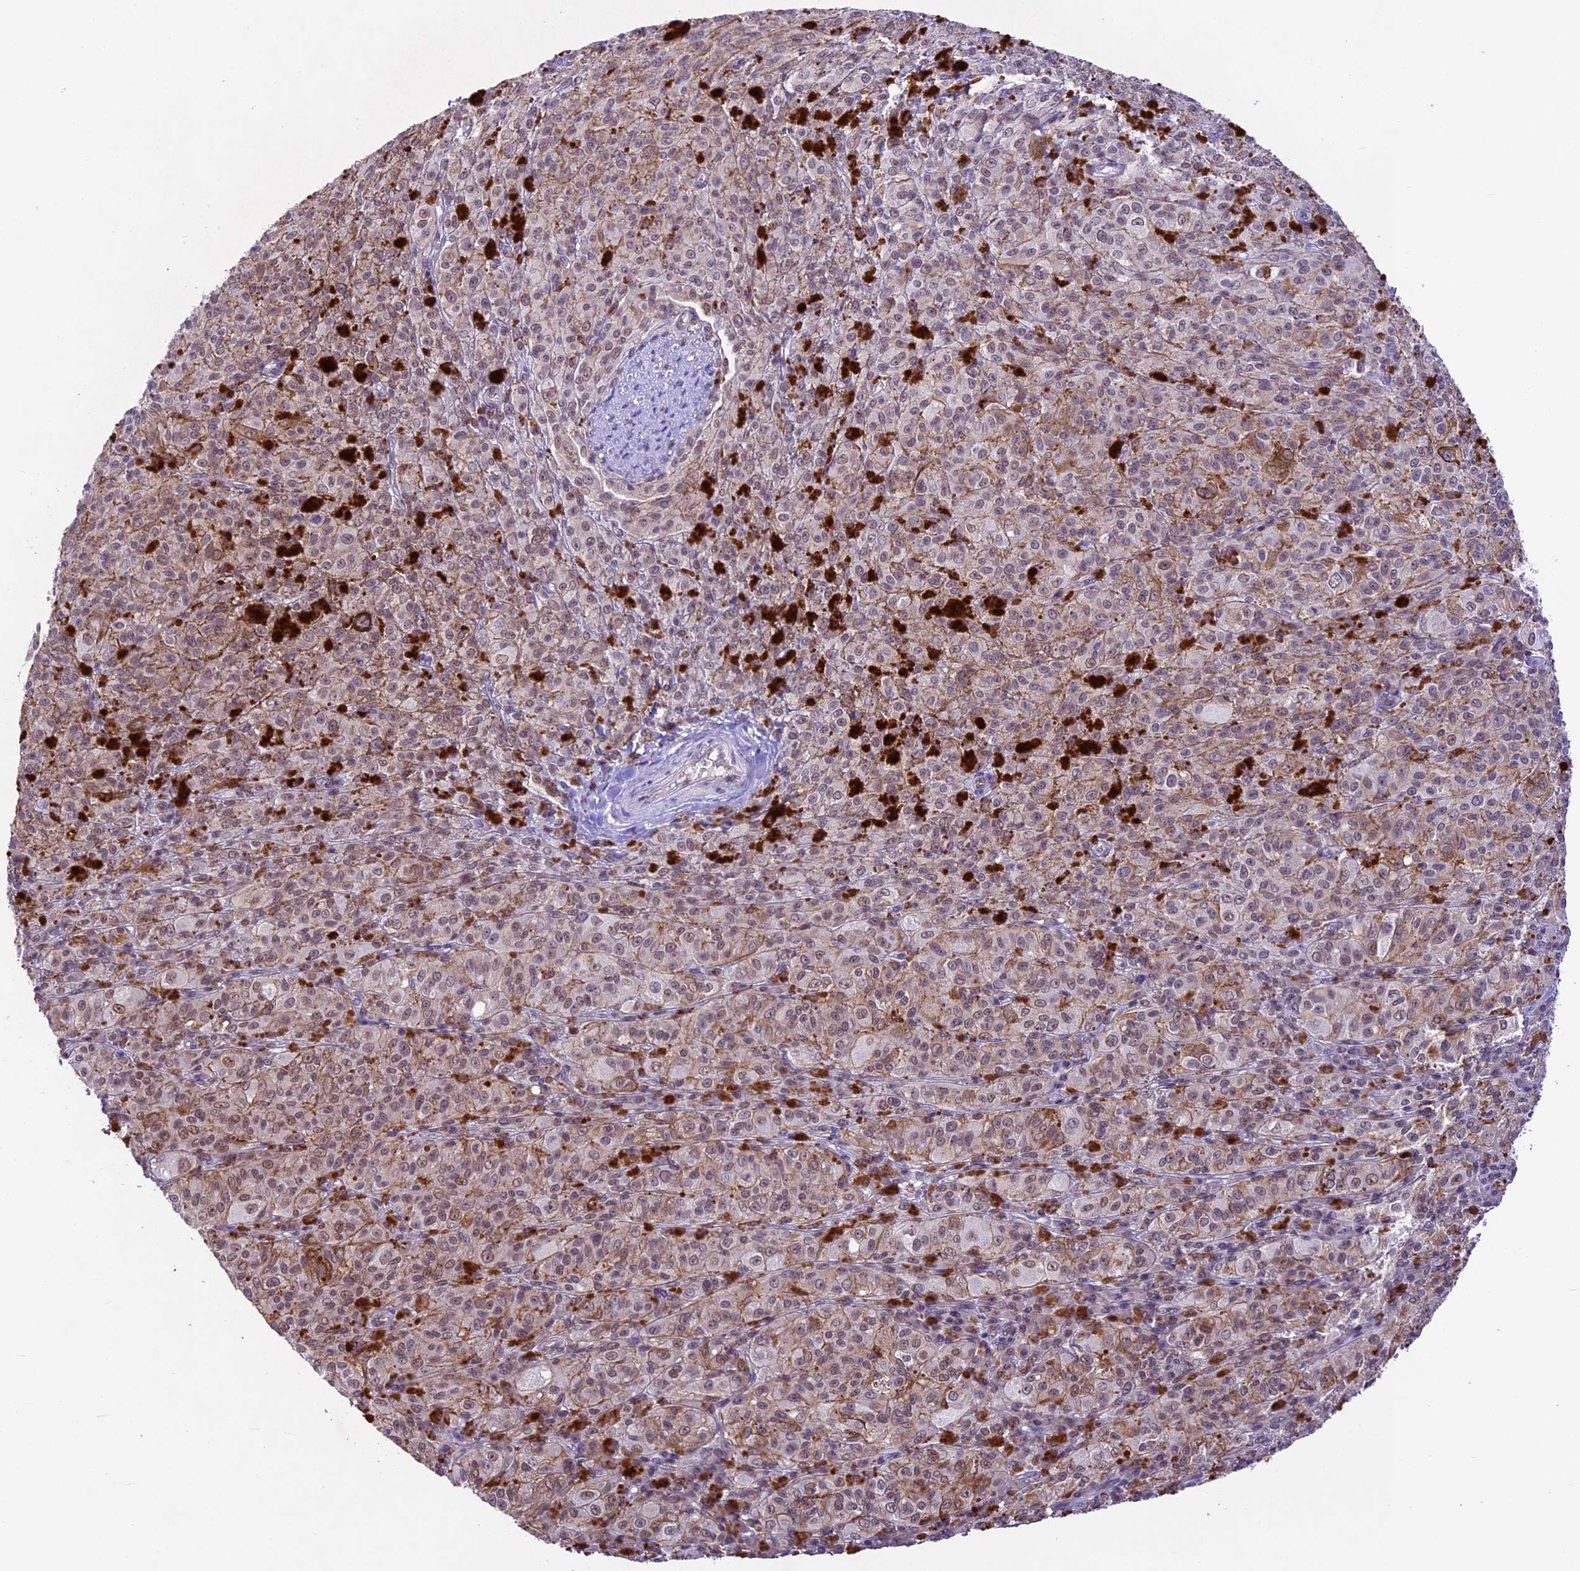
{"staining": {"intensity": "weak", "quantity": "25%-75%", "location": "nuclear"}, "tissue": "melanoma", "cell_type": "Tumor cells", "image_type": "cancer", "snomed": [{"axis": "morphology", "description": "Malignant melanoma, NOS"}, {"axis": "topography", "description": "Skin"}], "caption": "Immunohistochemical staining of melanoma reveals low levels of weak nuclear protein positivity in approximately 25%-75% of tumor cells.", "gene": "SHKBP1", "patient": {"sex": "female", "age": 52}}